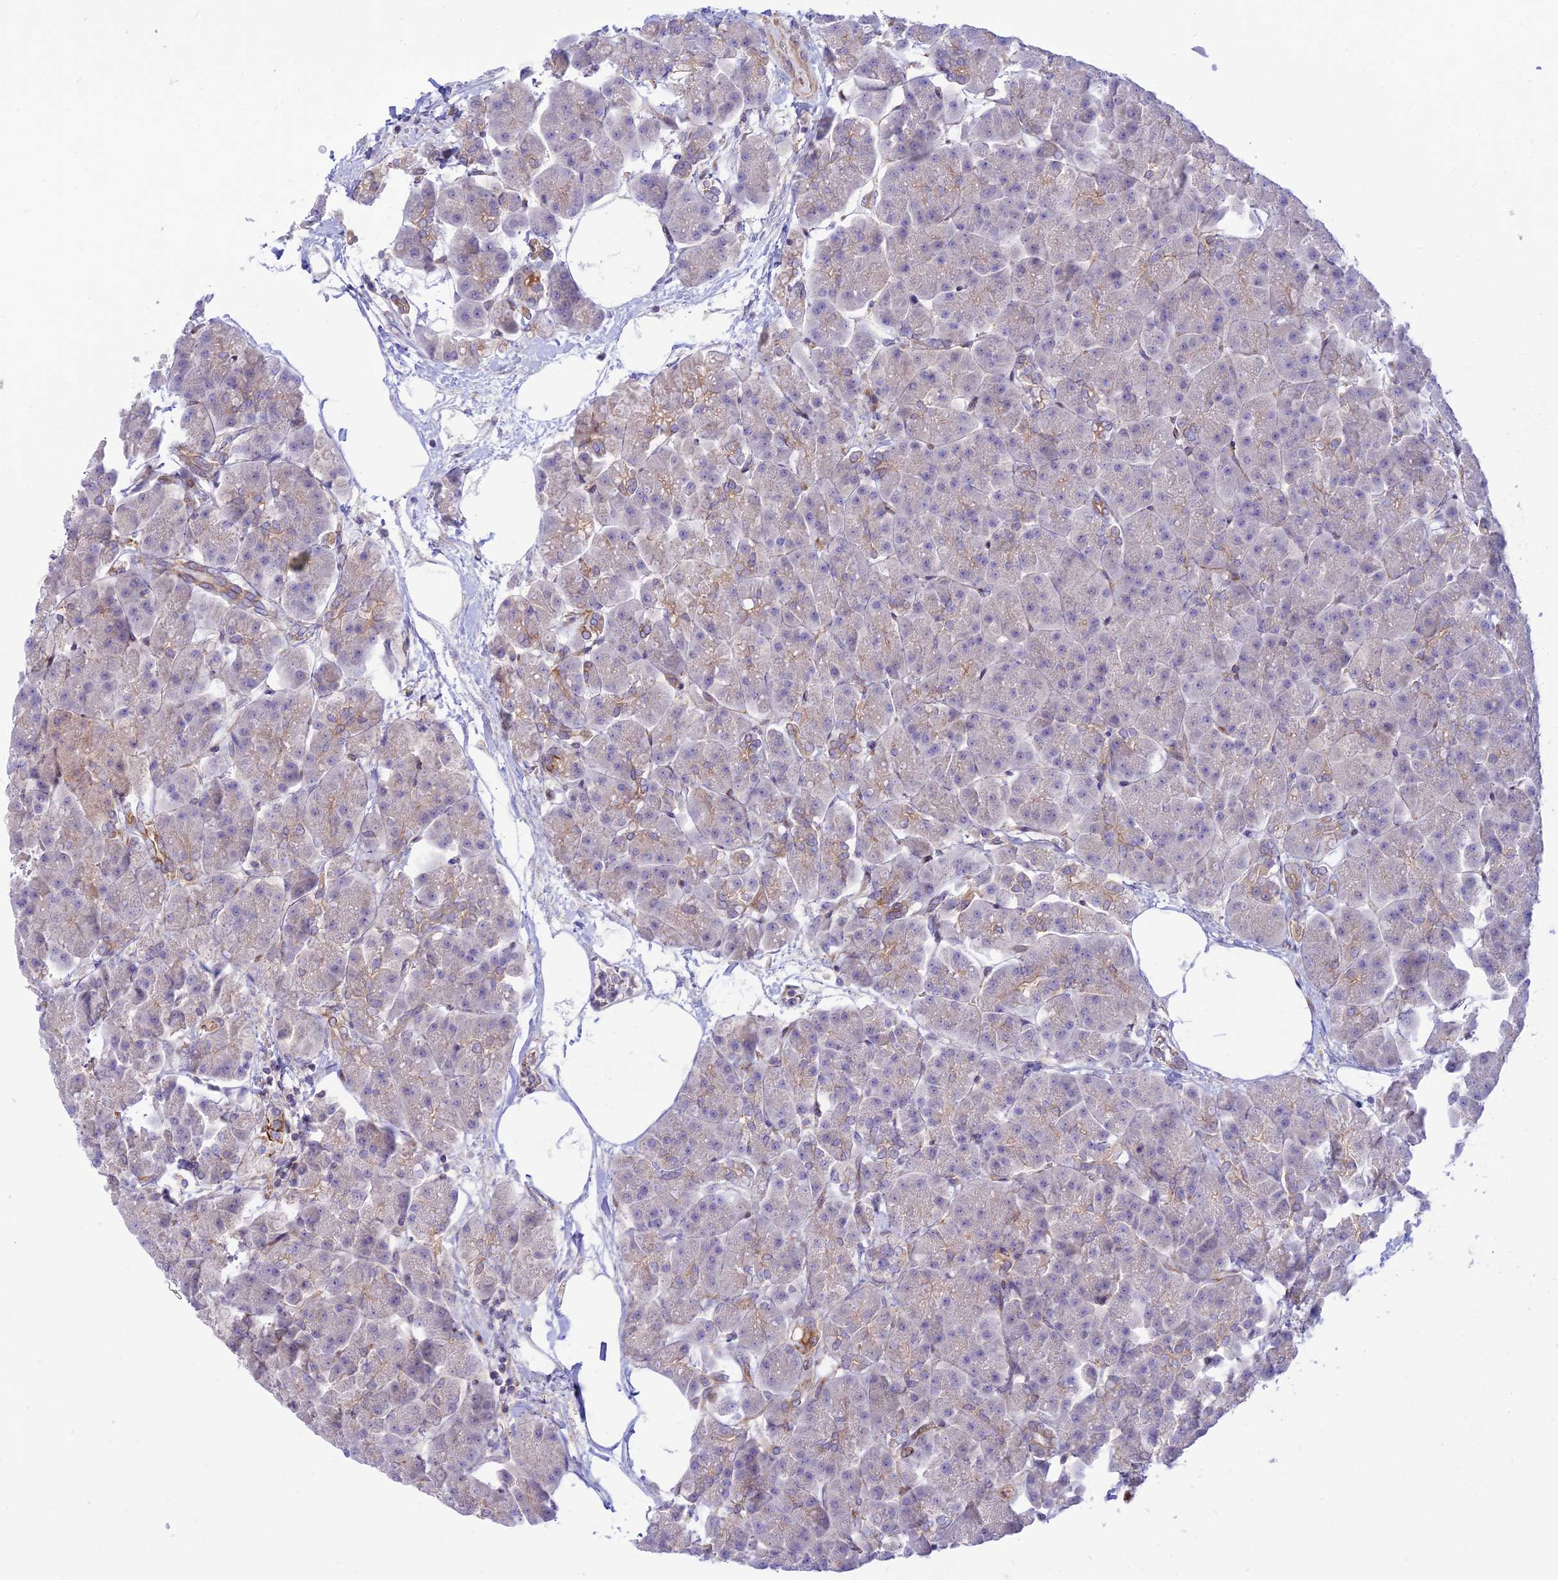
{"staining": {"intensity": "moderate", "quantity": "<25%", "location": "cytoplasmic/membranous"}, "tissue": "pancreas", "cell_type": "Exocrine glandular cells", "image_type": "normal", "snomed": [{"axis": "morphology", "description": "Normal tissue, NOS"}, {"axis": "topography", "description": "Pancreas"}], "caption": "IHC staining of normal pancreas, which exhibits low levels of moderate cytoplasmic/membranous positivity in approximately <25% of exocrine glandular cells indicating moderate cytoplasmic/membranous protein expression. The staining was performed using DAB (brown) for protein detection and nuclei were counterstained in hematoxylin (blue).", "gene": "KCNAB1", "patient": {"sex": "female", "age": 70}}